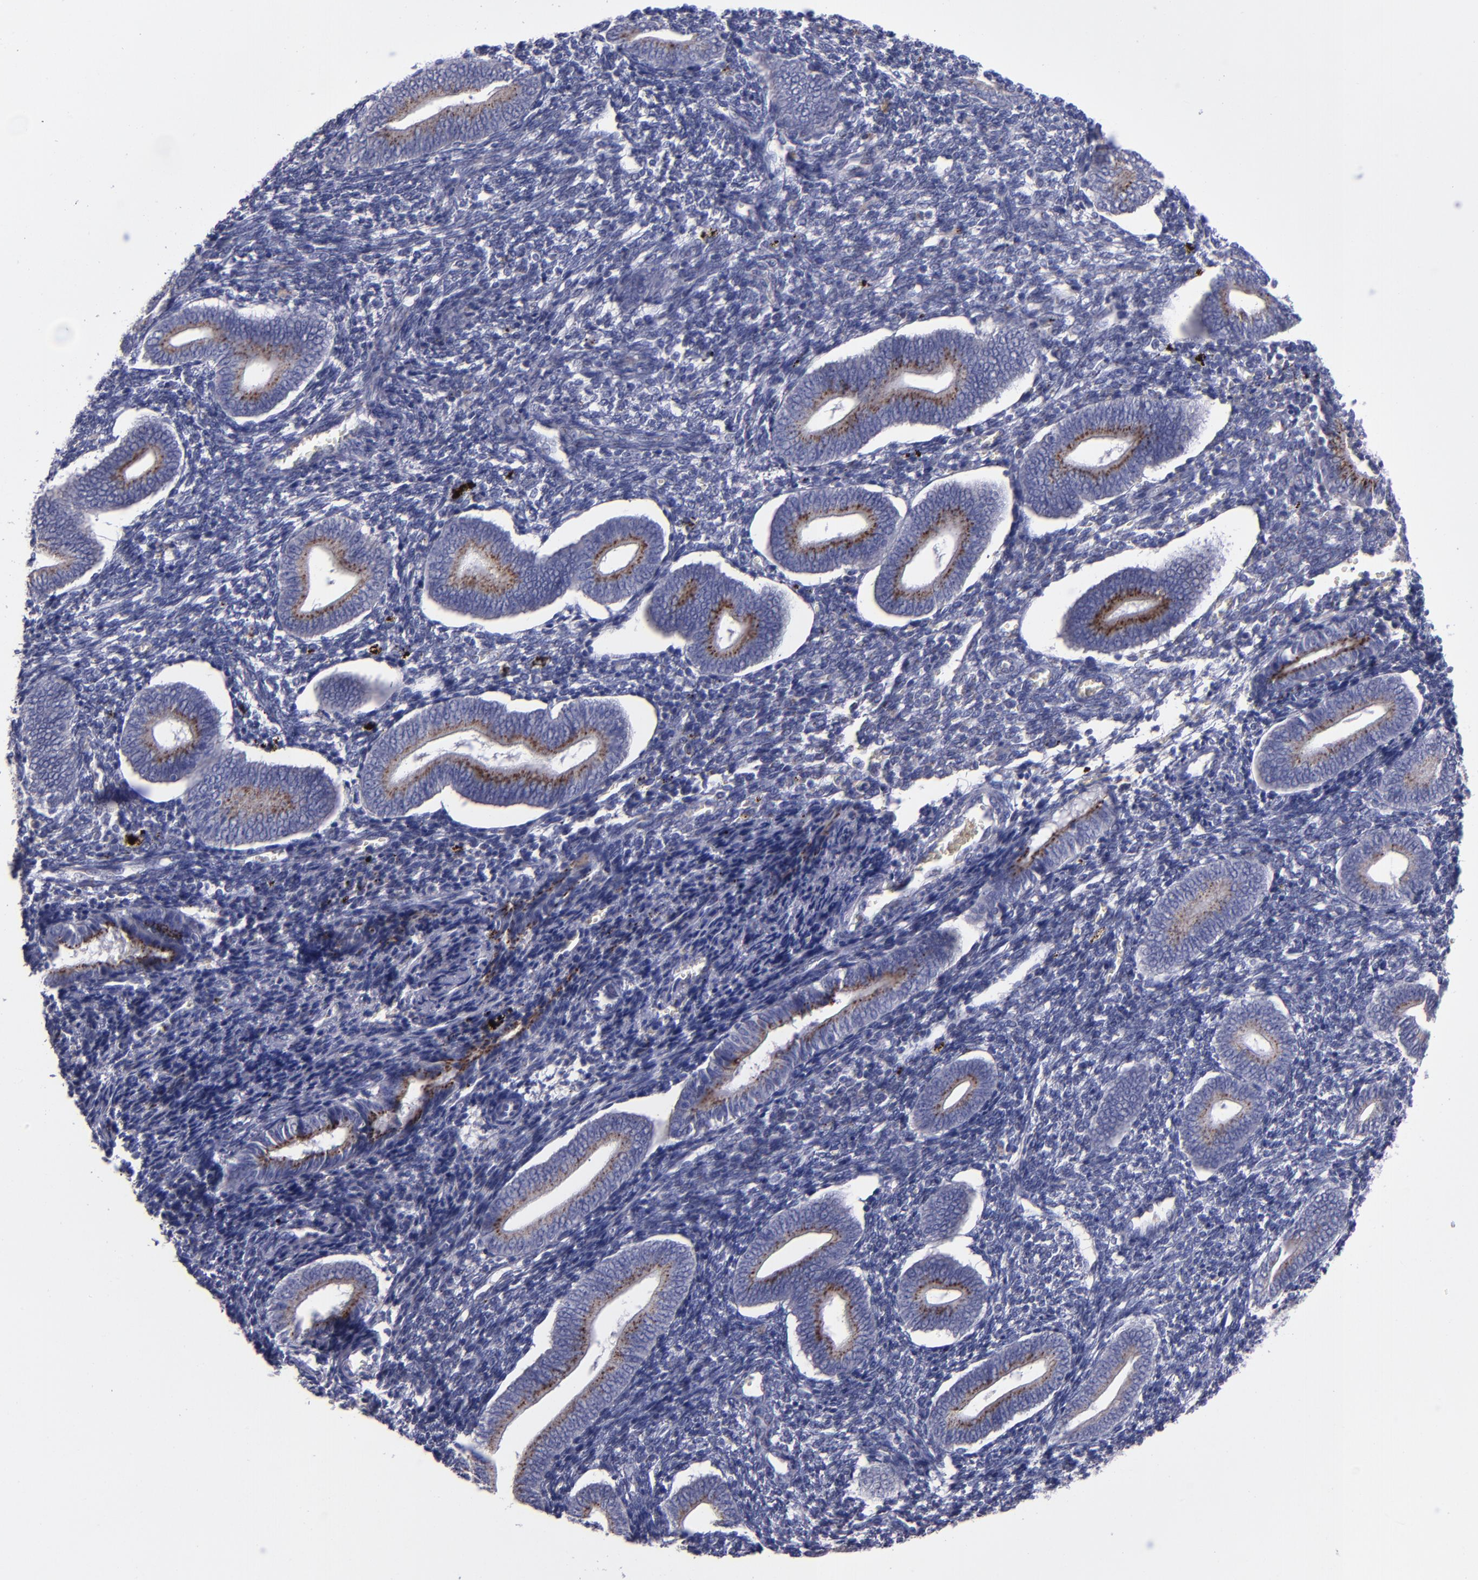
{"staining": {"intensity": "negative", "quantity": "none", "location": "none"}, "tissue": "endometrium", "cell_type": "Cells in endometrial stroma", "image_type": "normal", "snomed": [{"axis": "morphology", "description": "Normal tissue, NOS"}, {"axis": "topography", "description": "Uterus"}, {"axis": "topography", "description": "Endometrium"}], "caption": "Normal endometrium was stained to show a protein in brown. There is no significant staining in cells in endometrial stroma. (Brightfield microscopy of DAB (3,3'-diaminobenzidine) immunohistochemistry at high magnification).", "gene": "RAB41", "patient": {"sex": "female", "age": 33}}